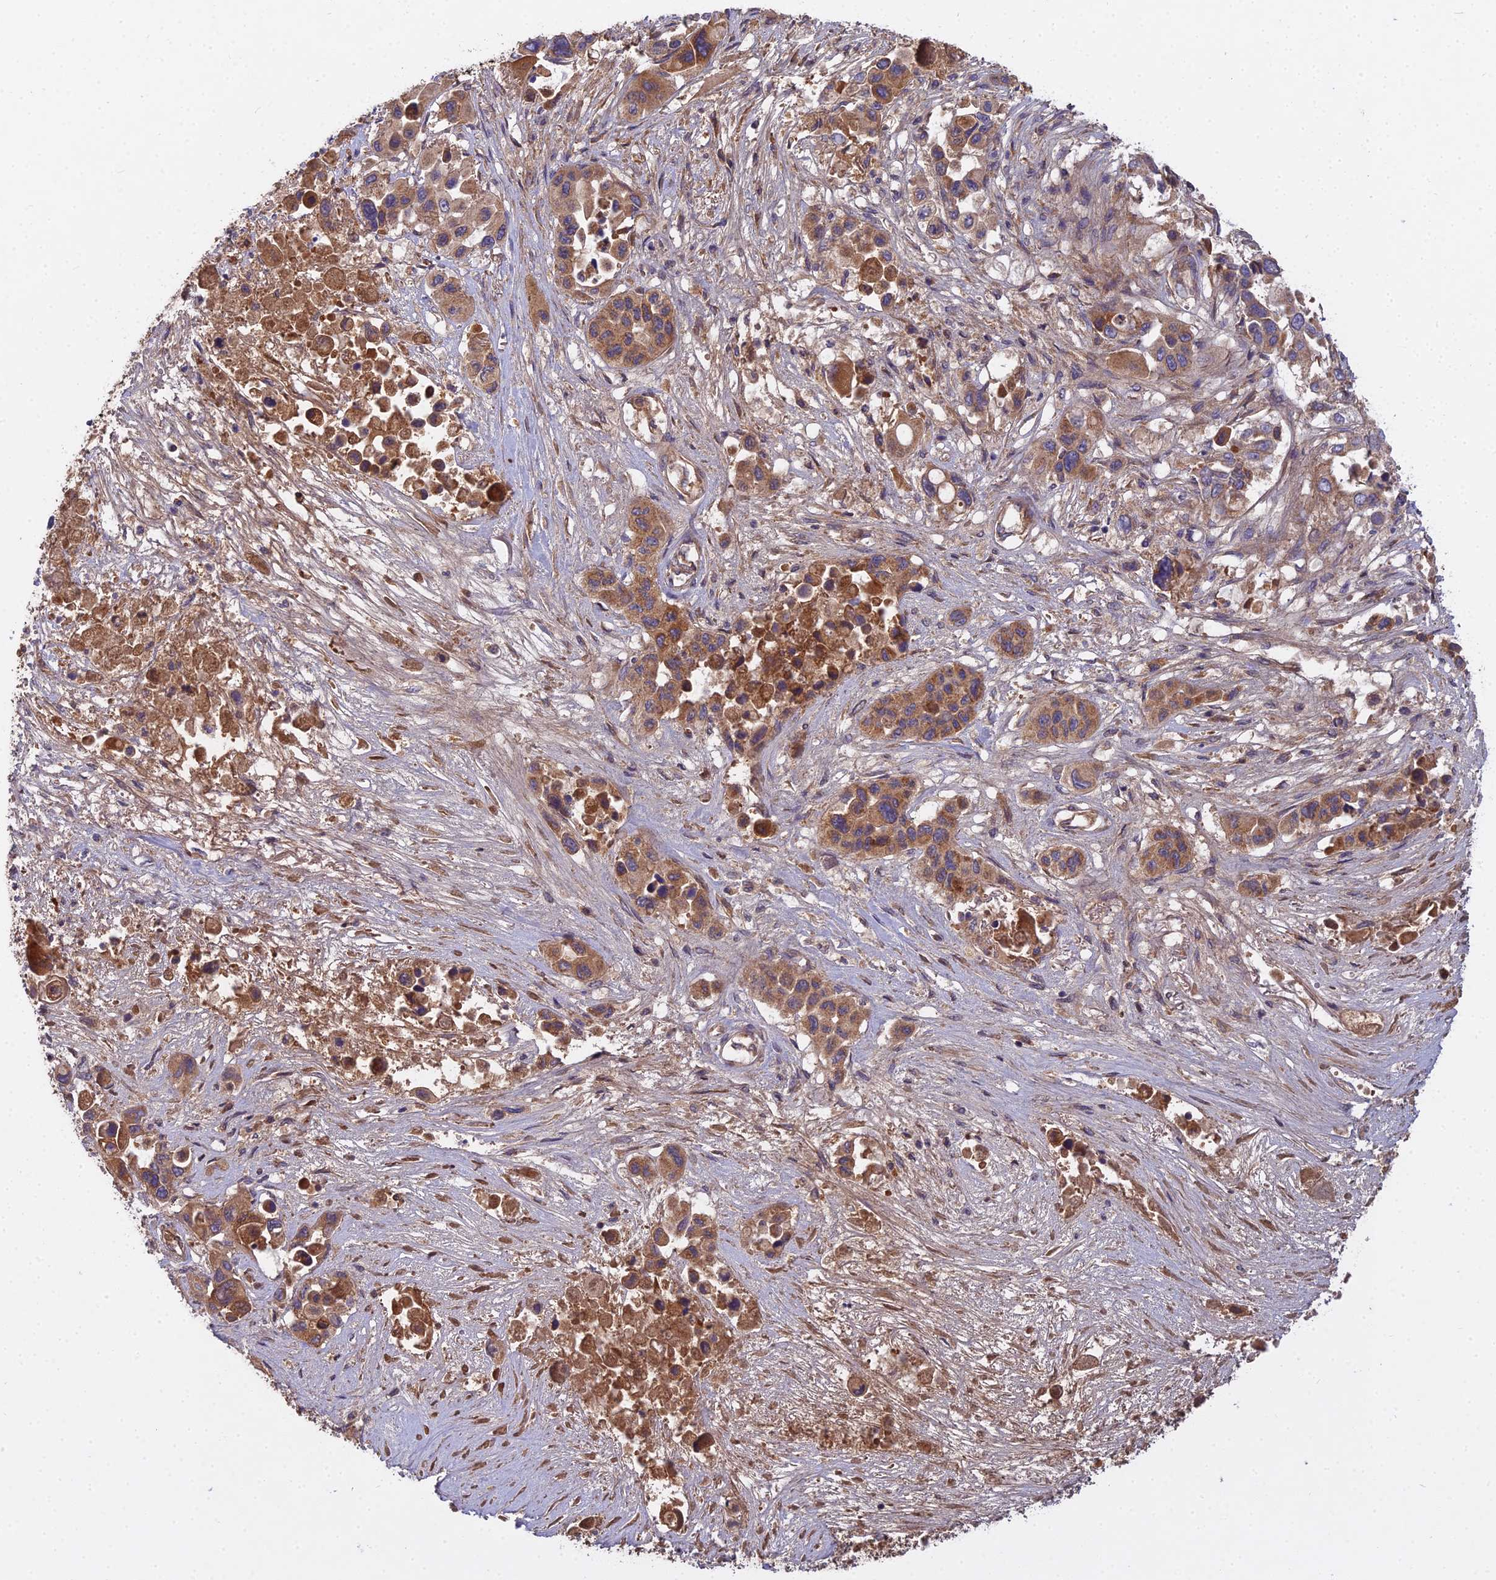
{"staining": {"intensity": "moderate", "quantity": ">75%", "location": "cytoplasmic/membranous"}, "tissue": "pancreatic cancer", "cell_type": "Tumor cells", "image_type": "cancer", "snomed": [{"axis": "morphology", "description": "Adenocarcinoma, NOS"}, {"axis": "topography", "description": "Pancreas"}], "caption": "Protein expression analysis of human pancreatic cancer reveals moderate cytoplasmic/membranous expression in approximately >75% of tumor cells.", "gene": "CCDC167", "patient": {"sex": "male", "age": 92}}